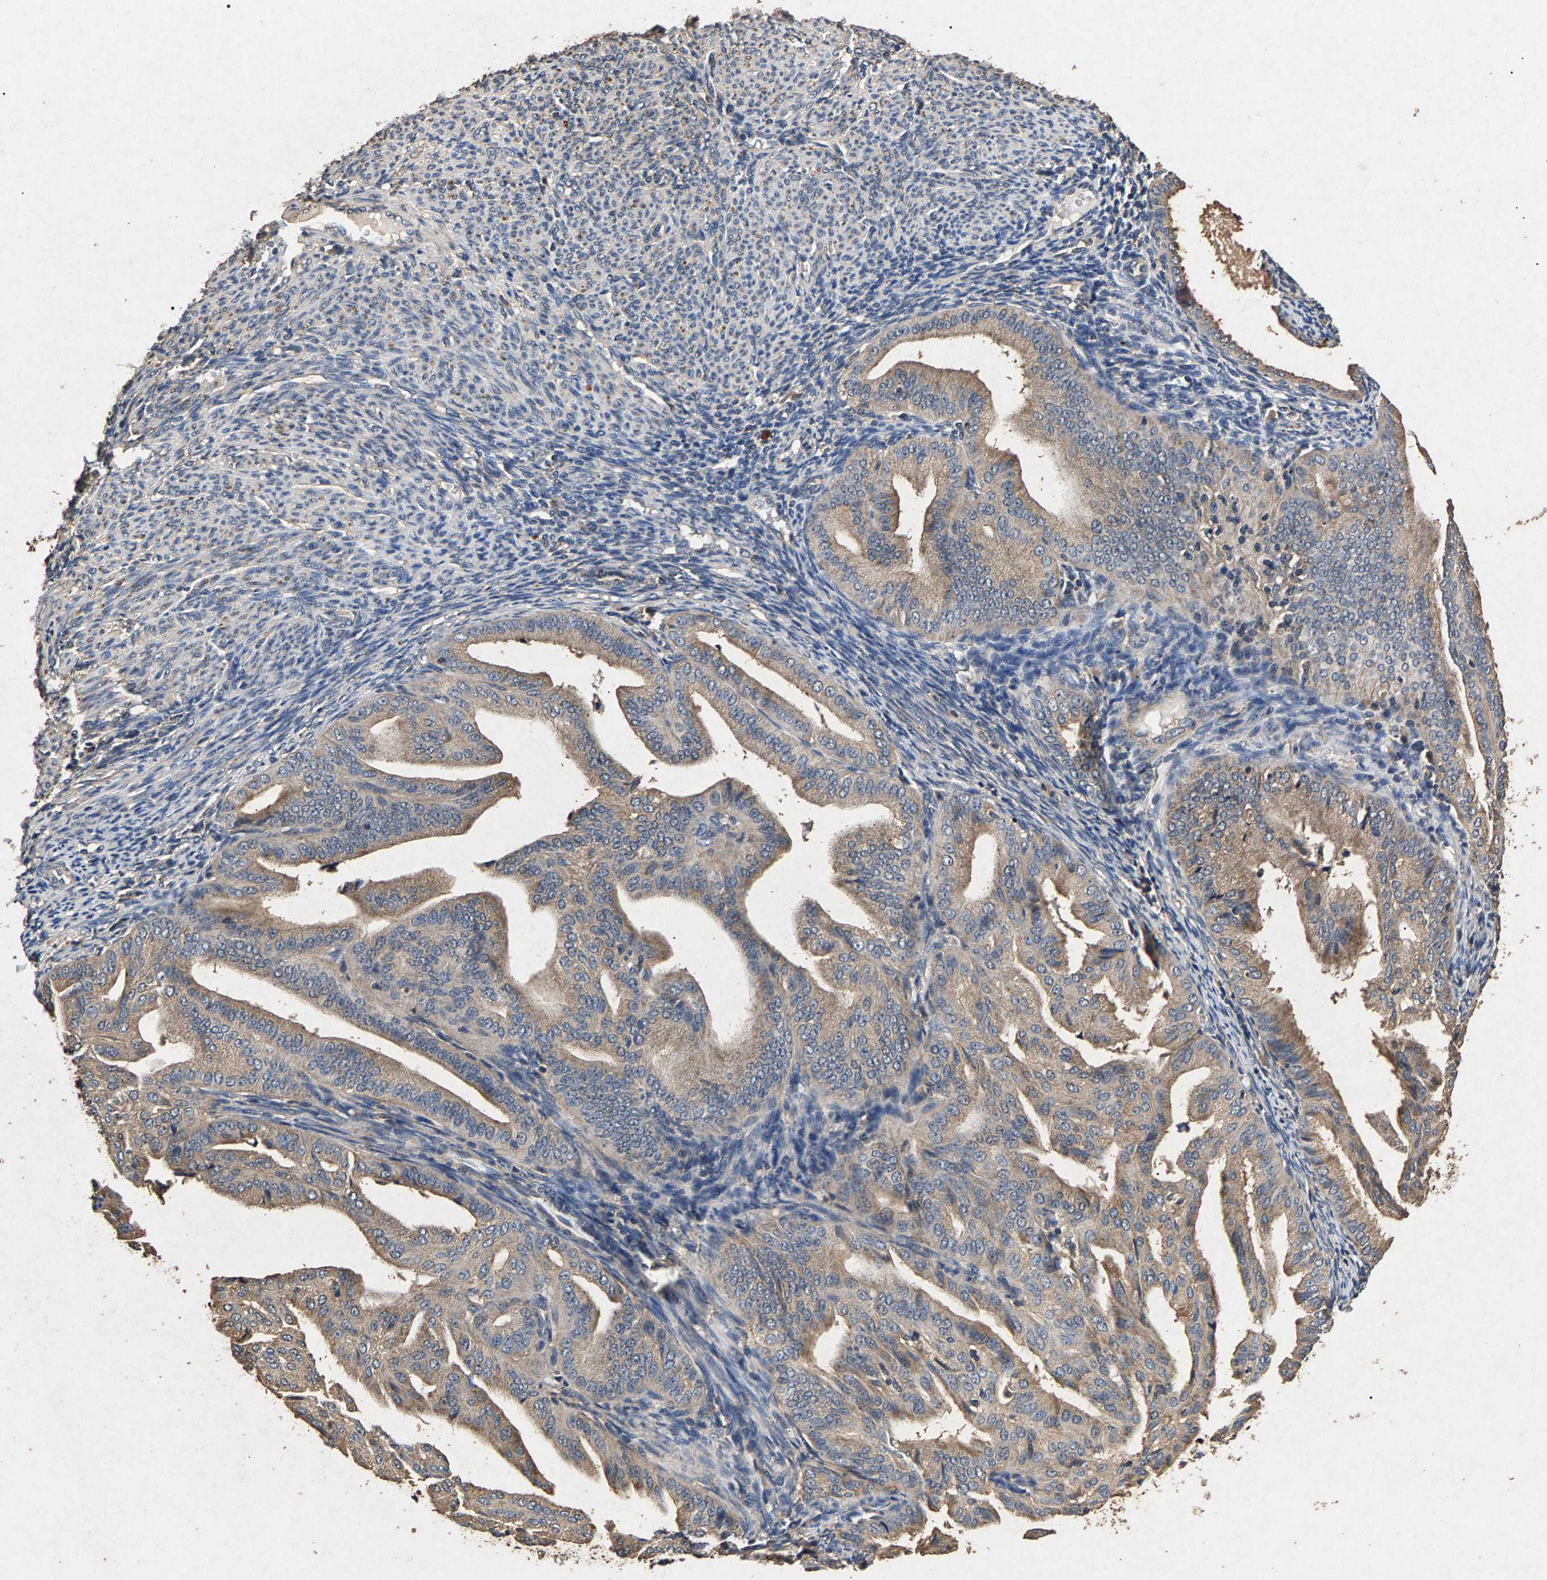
{"staining": {"intensity": "weak", "quantity": ">75%", "location": "cytoplasmic/membranous"}, "tissue": "endometrial cancer", "cell_type": "Tumor cells", "image_type": "cancer", "snomed": [{"axis": "morphology", "description": "Adenocarcinoma, NOS"}, {"axis": "topography", "description": "Endometrium"}], "caption": "There is low levels of weak cytoplasmic/membranous staining in tumor cells of adenocarcinoma (endometrial), as demonstrated by immunohistochemical staining (brown color).", "gene": "PPP1CC", "patient": {"sex": "female", "age": 58}}